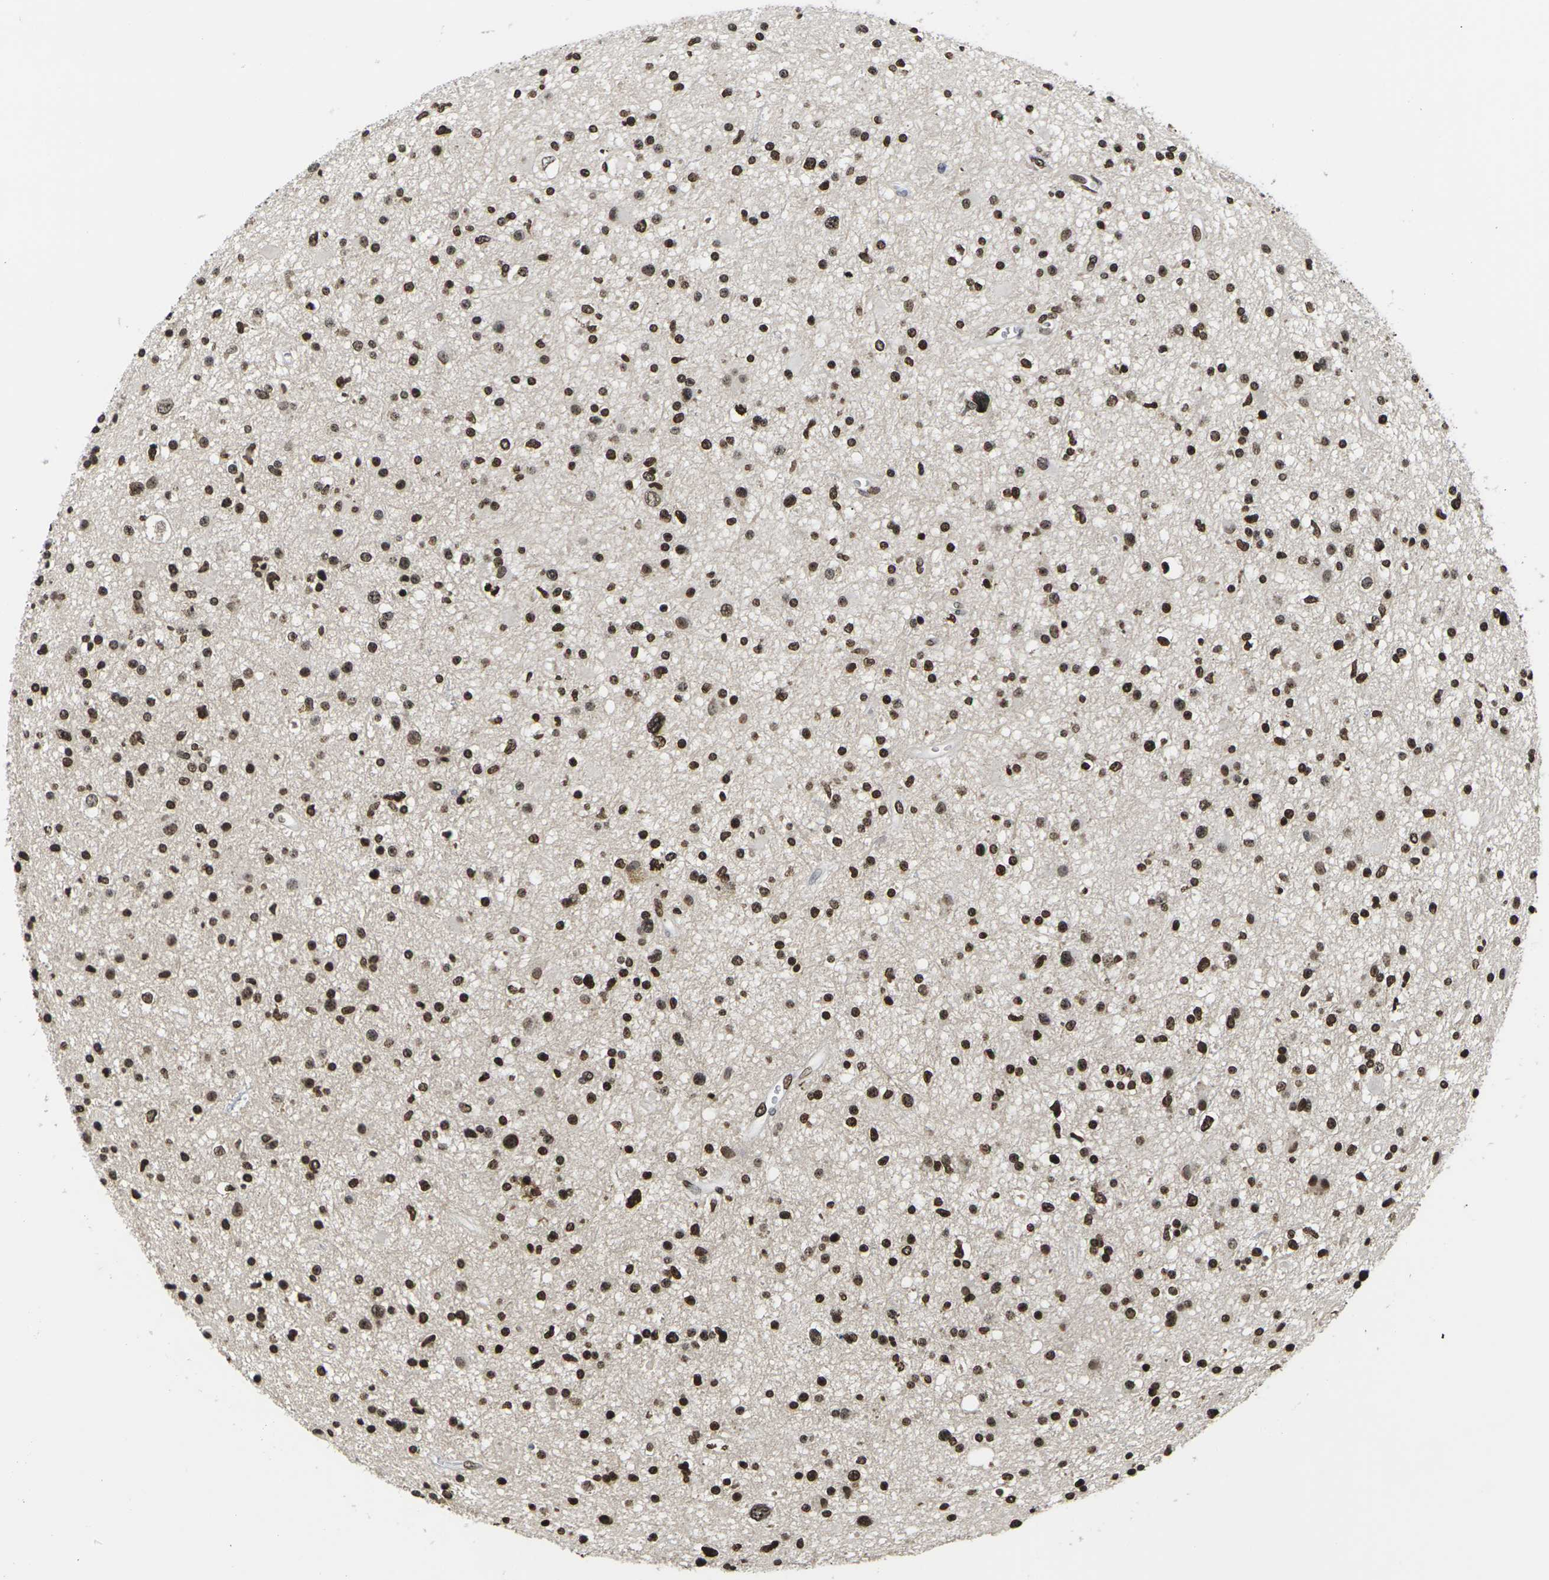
{"staining": {"intensity": "moderate", "quantity": ">75%", "location": "nuclear"}, "tissue": "glioma", "cell_type": "Tumor cells", "image_type": "cancer", "snomed": [{"axis": "morphology", "description": "Glioma, malignant, High grade"}, {"axis": "topography", "description": "Brain"}], "caption": "The micrograph reveals a brown stain indicating the presence of a protein in the nuclear of tumor cells in glioma. Immunohistochemistry (ihc) stains the protein of interest in brown and the nuclei are stained blue.", "gene": "ETV5", "patient": {"sex": "male", "age": 33}}